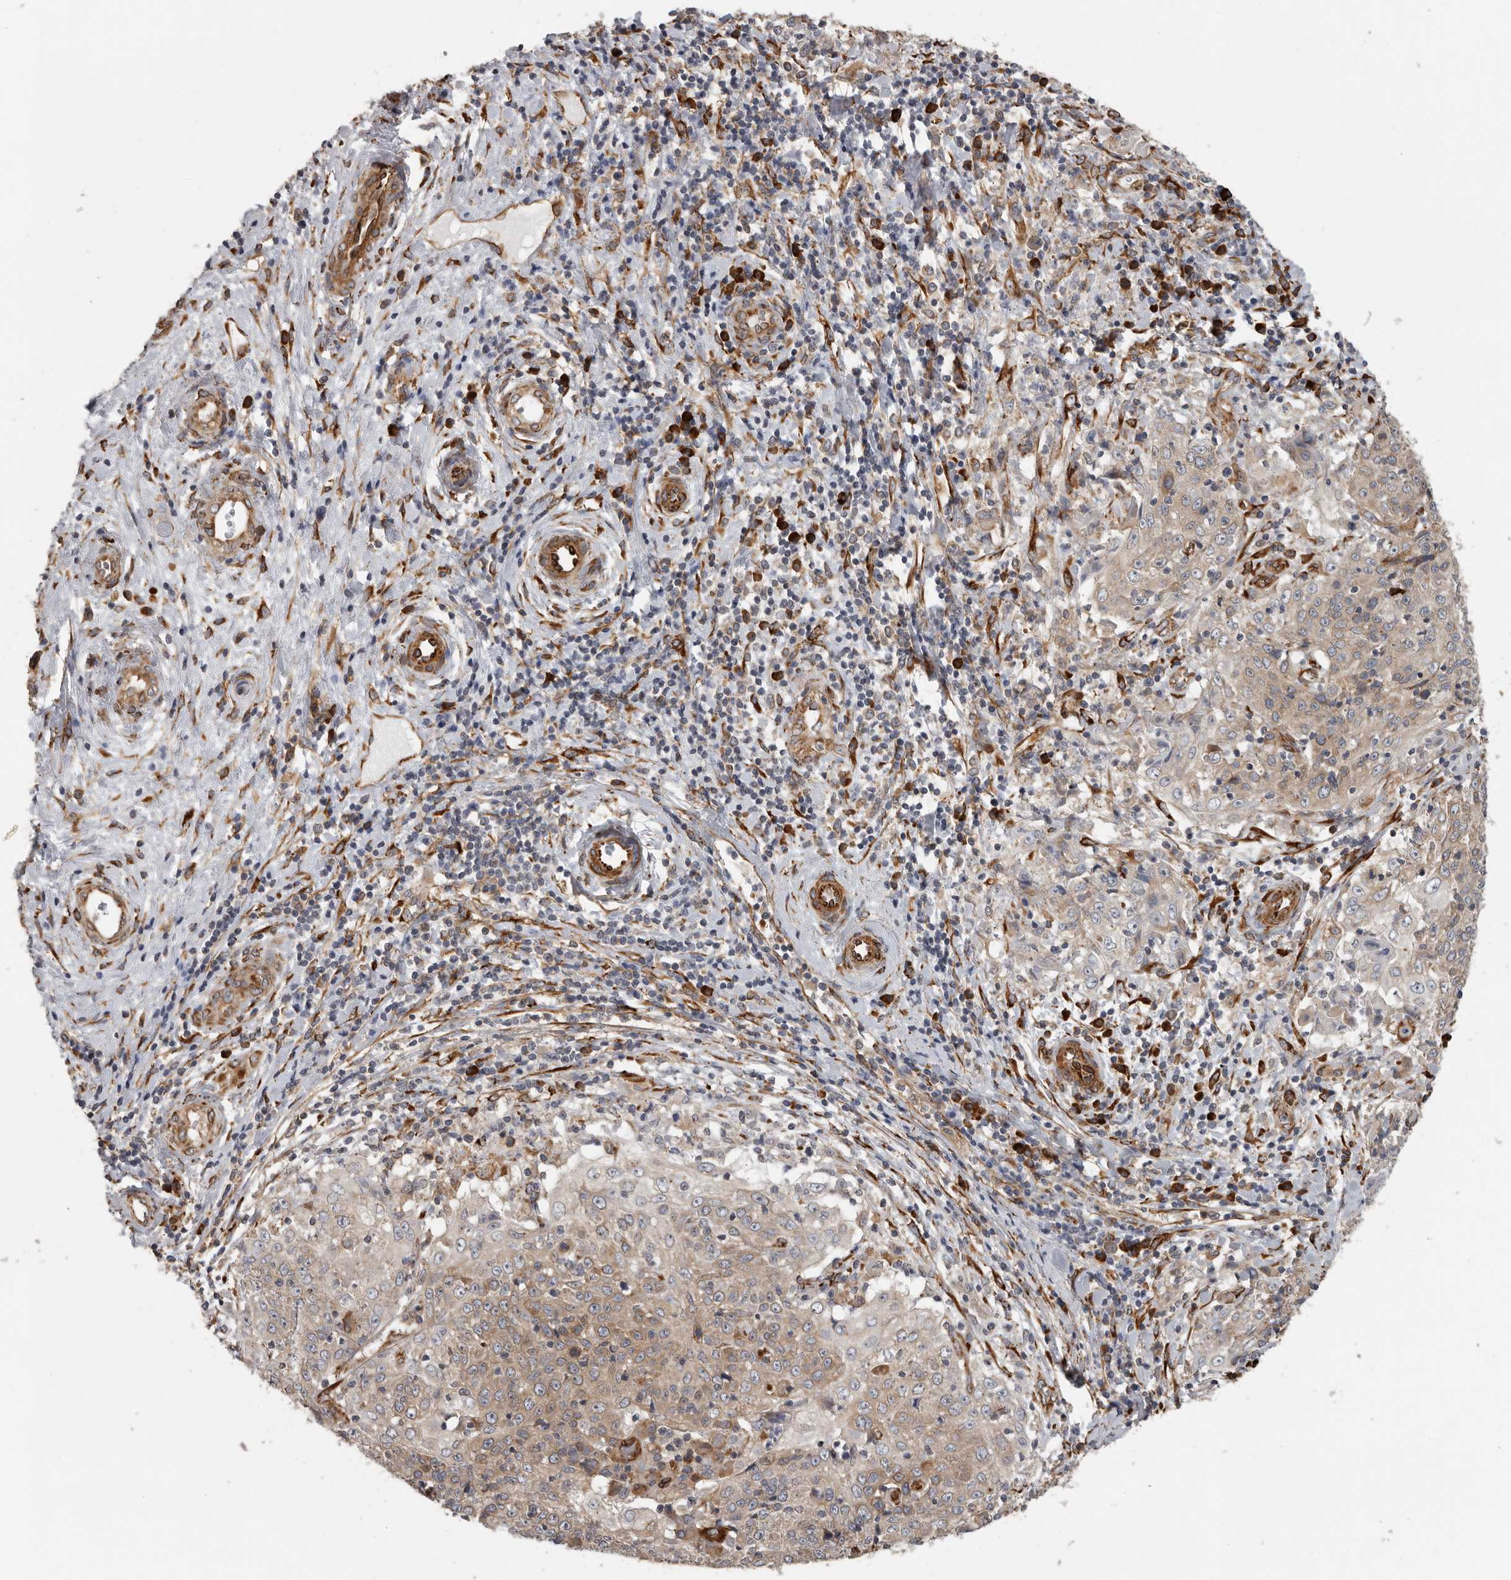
{"staining": {"intensity": "weak", "quantity": ">75%", "location": "cytoplasmic/membranous"}, "tissue": "cervical cancer", "cell_type": "Tumor cells", "image_type": "cancer", "snomed": [{"axis": "morphology", "description": "Squamous cell carcinoma, NOS"}, {"axis": "topography", "description": "Cervix"}], "caption": "A high-resolution image shows immunohistochemistry (IHC) staining of cervical cancer, which exhibits weak cytoplasmic/membranous positivity in approximately >75% of tumor cells. The staining was performed using DAB (3,3'-diaminobenzidine), with brown indicating positive protein expression. Nuclei are stained blue with hematoxylin.", "gene": "CEP350", "patient": {"sex": "female", "age": 48}}